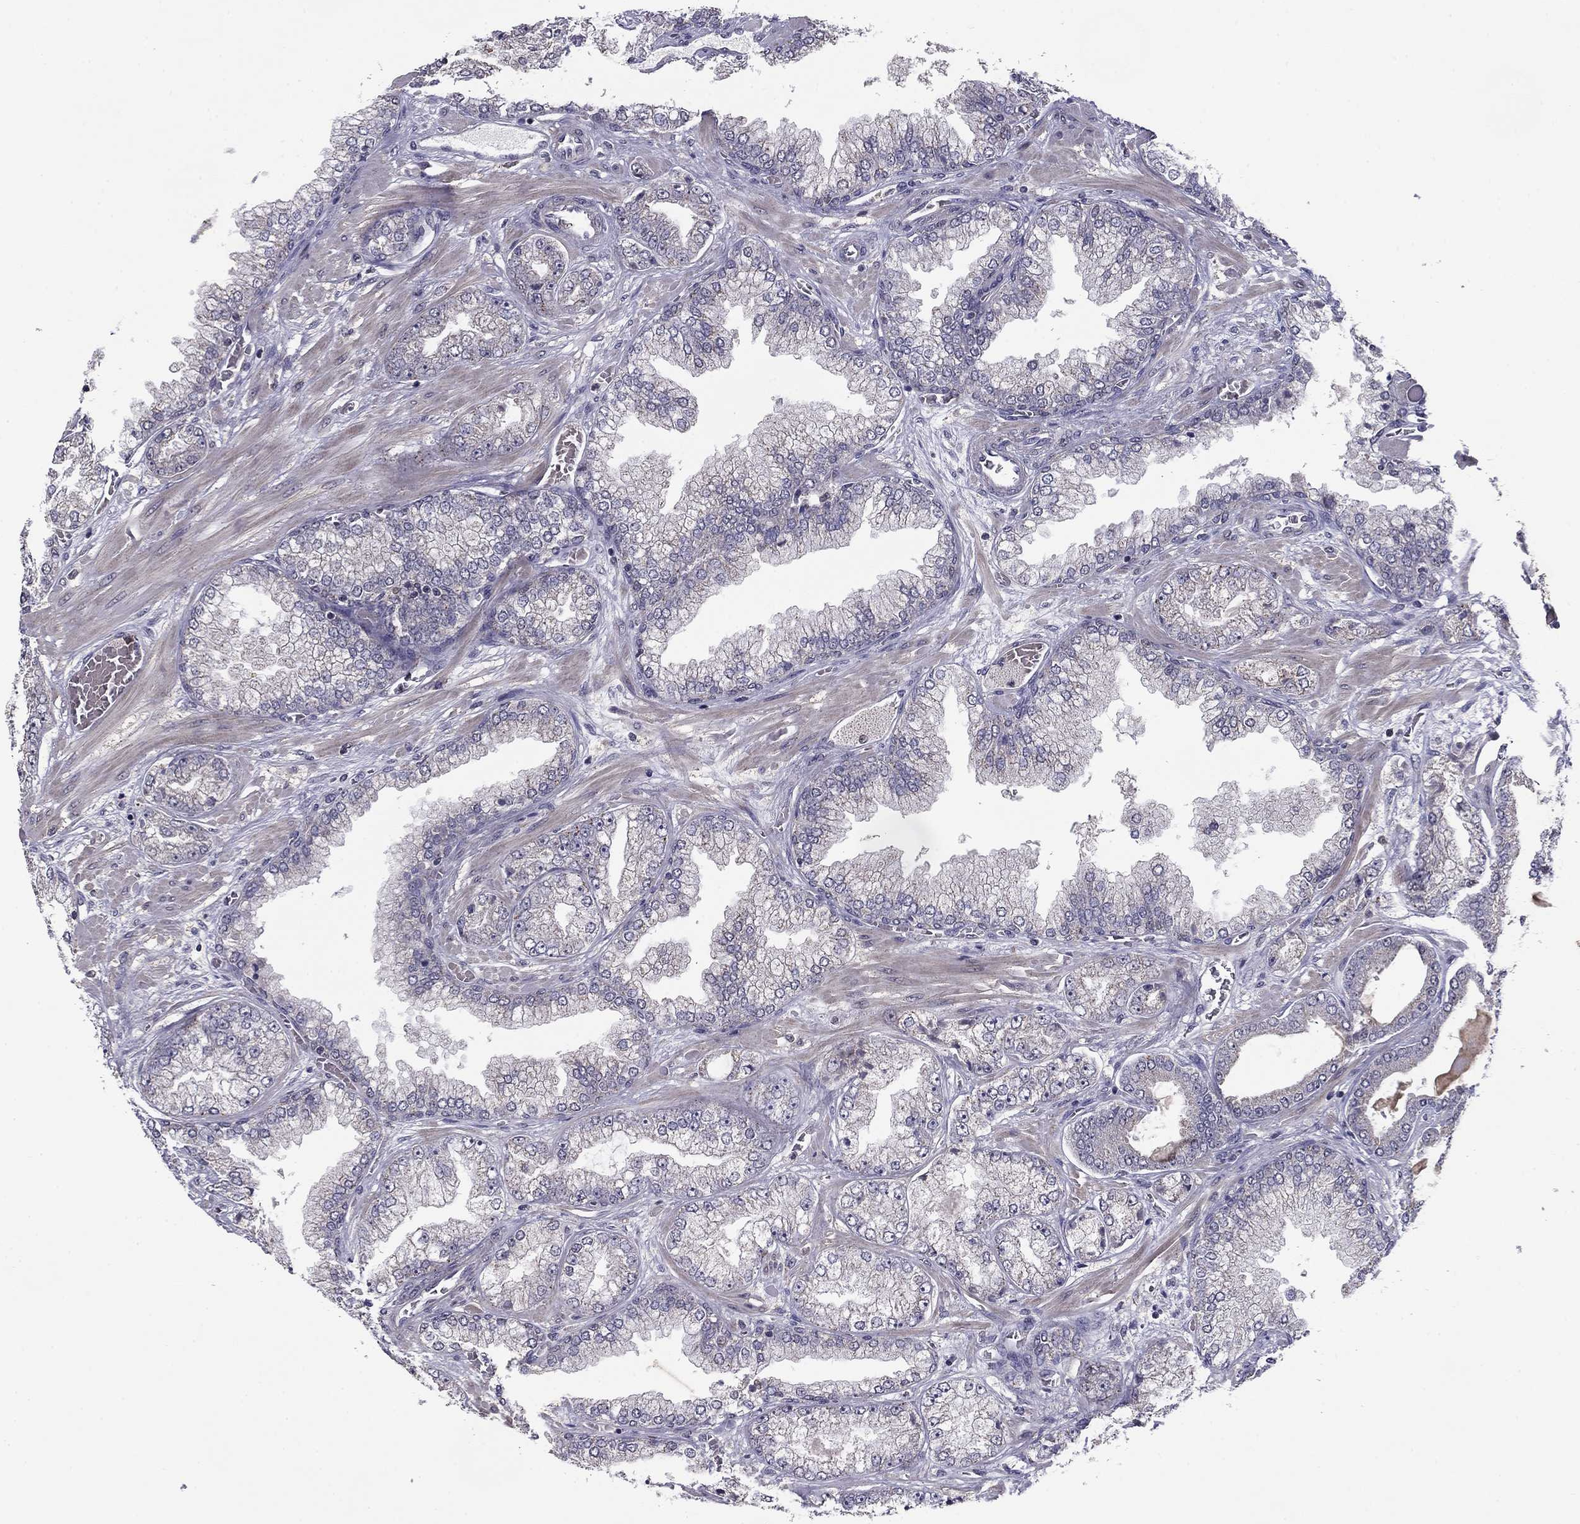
{"staining": {"intensity": "negative", "quantity": "none", "location": "none"}, "tissue": "prostate cancer", "cell_type": "Tumor cells", "image_type": "cancer", "snomed": [{"axis": "morphology", "description": "Adenocarcinoma, Low grade"}, {"axis": "topography", "description": "Prostate"}], "caption": "The micrograph displays no staining of tumor cells in low-grade adenocarcinoma (prostate).", "gene": "HCN1", "patient": {"sex": "male", "age": 57}}